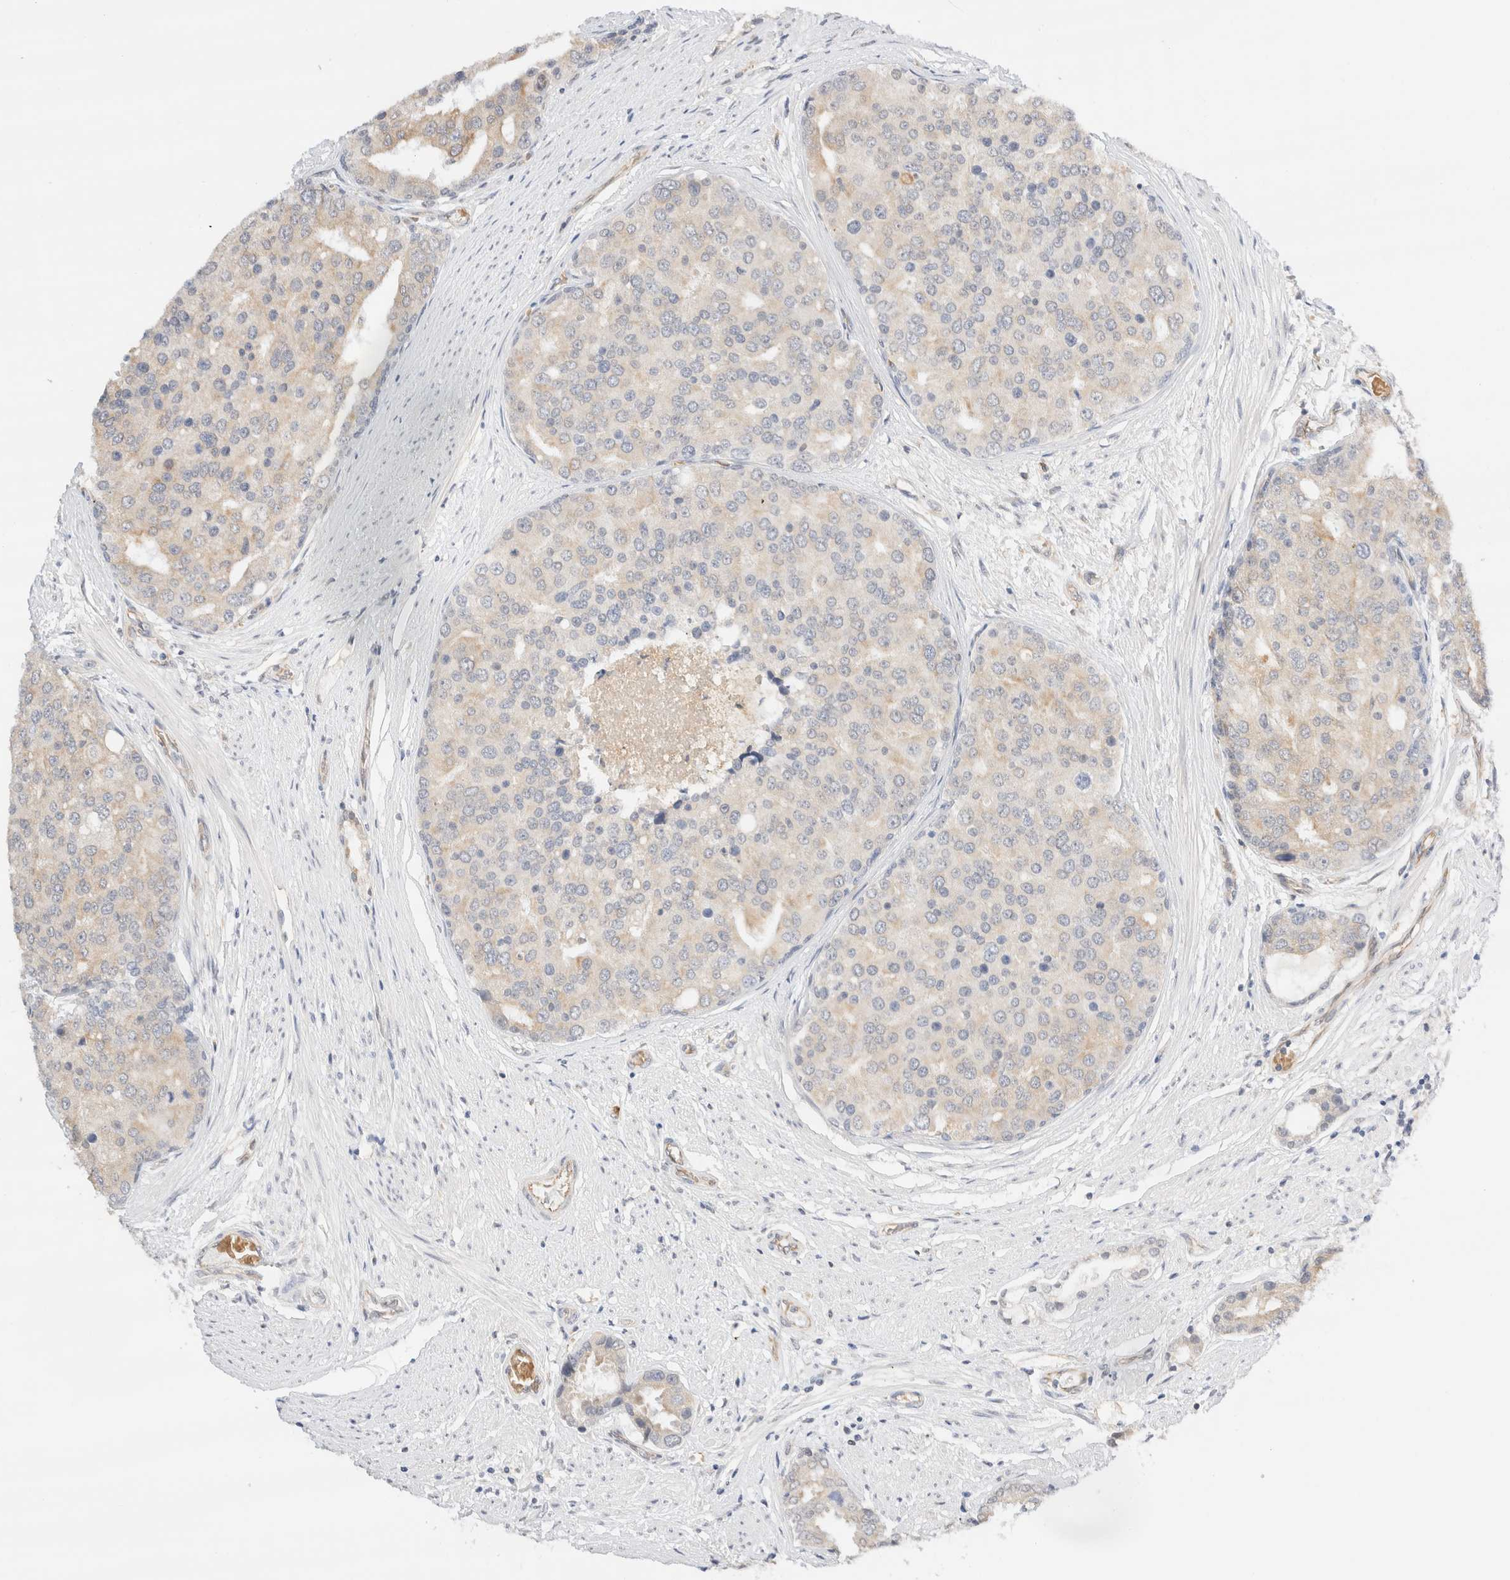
{"staining": {"intensity": "weak", "quantity": "<25%", "location": "cytoplasmic/membranous"}, "tissue": "prostate cancer", "cell_type": "Tumor cells", "image_type": "cancer", "snomed": [{"axis": "morphology", "description": "Adenocarcinoma, High grade"}, {"axis": "topography", "description": "Prostate"}], "caption": "High magnification brightfield microscopy of prostate cancer (adenocarcinoma (high-grade)) stained with DAB (brown) and counterstained with hematoxylin (blue): tumor cells show no significant positivity.", "gene": "SYVN1", "patient": {"sex": "male", "age": 50}}